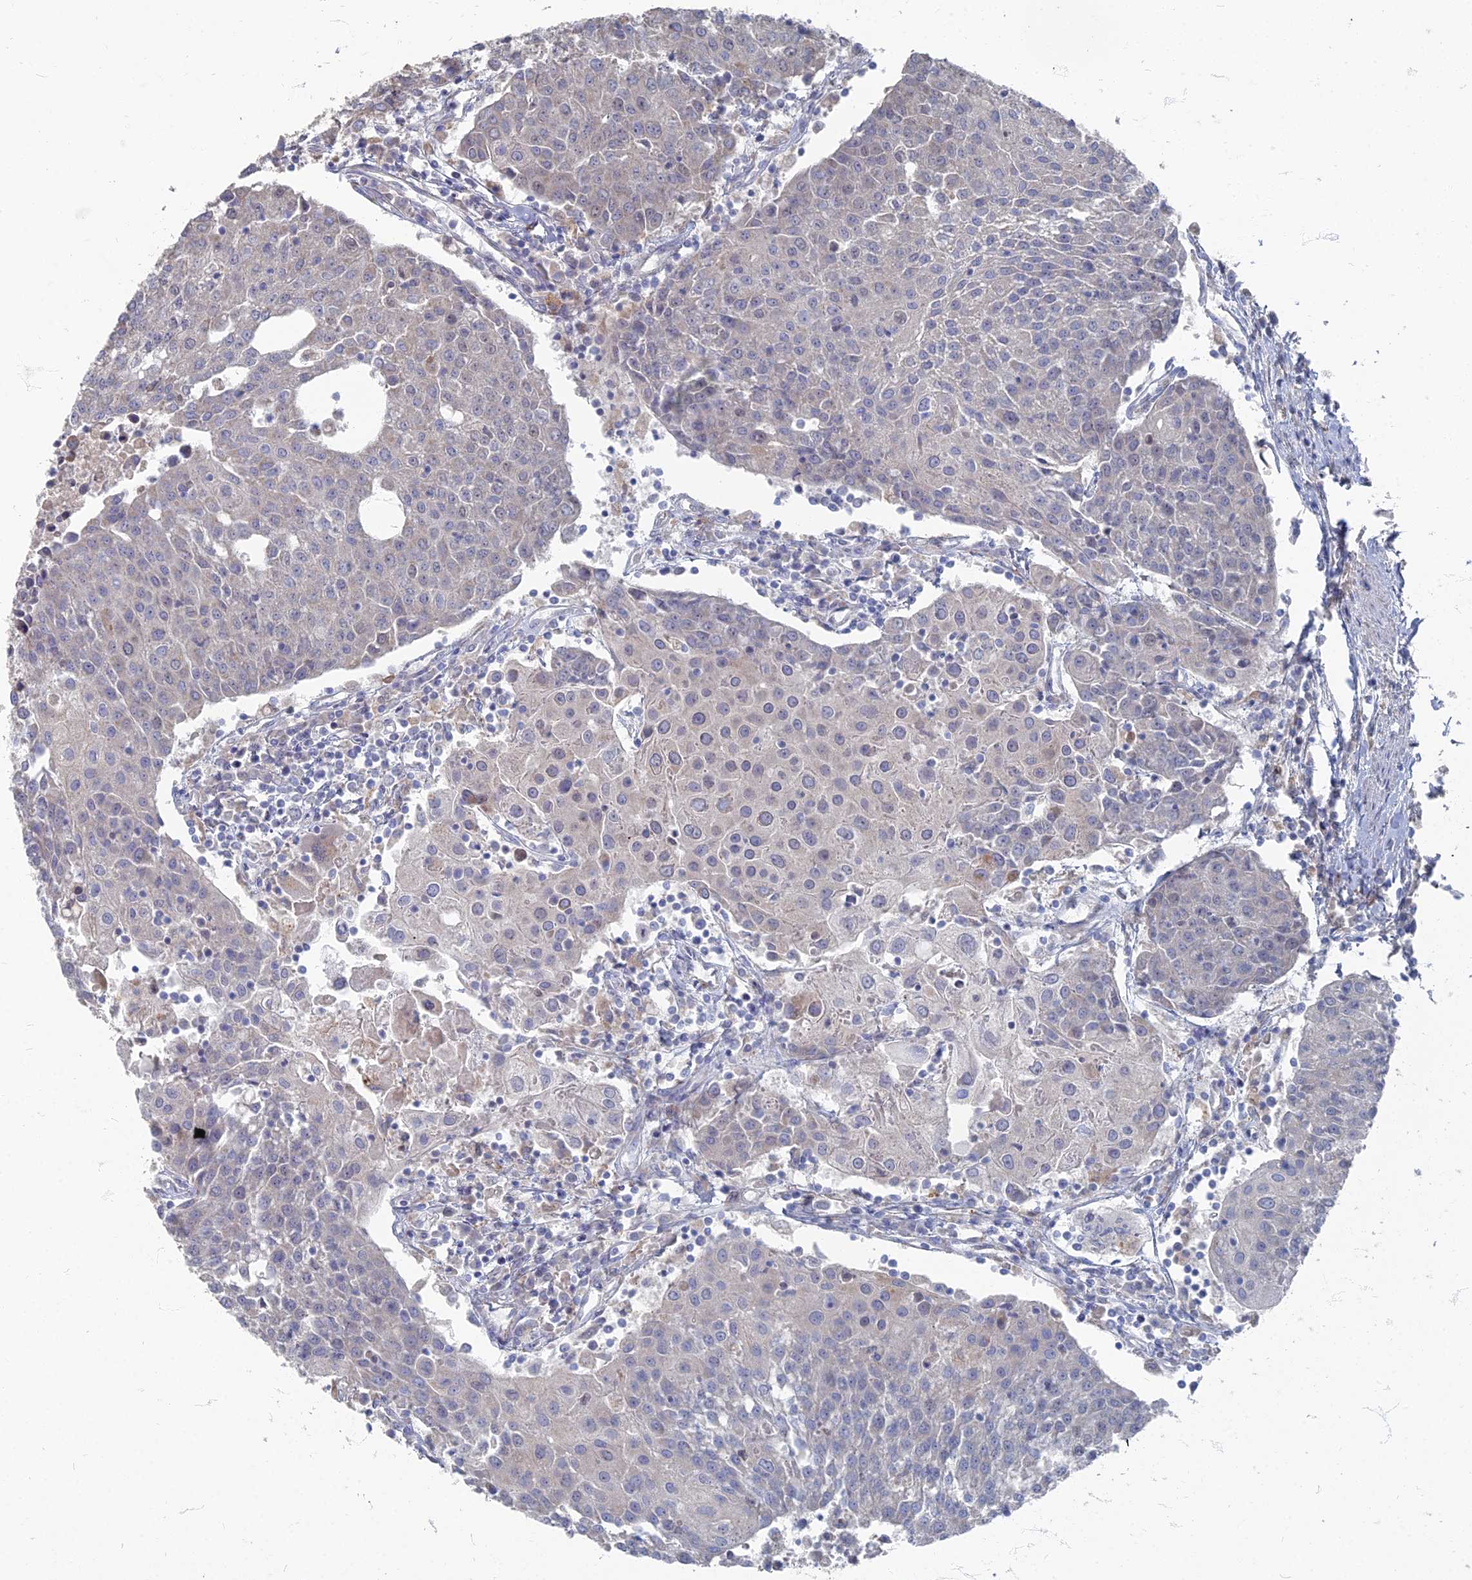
{"staining": {"intensity": "negative", "quantity": "none", "location": "none"}, "tissue": "urothelial cancer", "cell_type": "Tumor cells", "image_type": "cancer", "snomed": [{"axis": "morphology", "description": "Urothelial carcinoma, High grade"}, {"axis": "topography", "description": "Urinary bladder"}], "caption": "This is an IHC photomicrograph of high-grade urothelial carcinoma. There is no staining in tumor cells.", "gene": "TMEM128", "patient": {"sex": "female", "age": 85}}